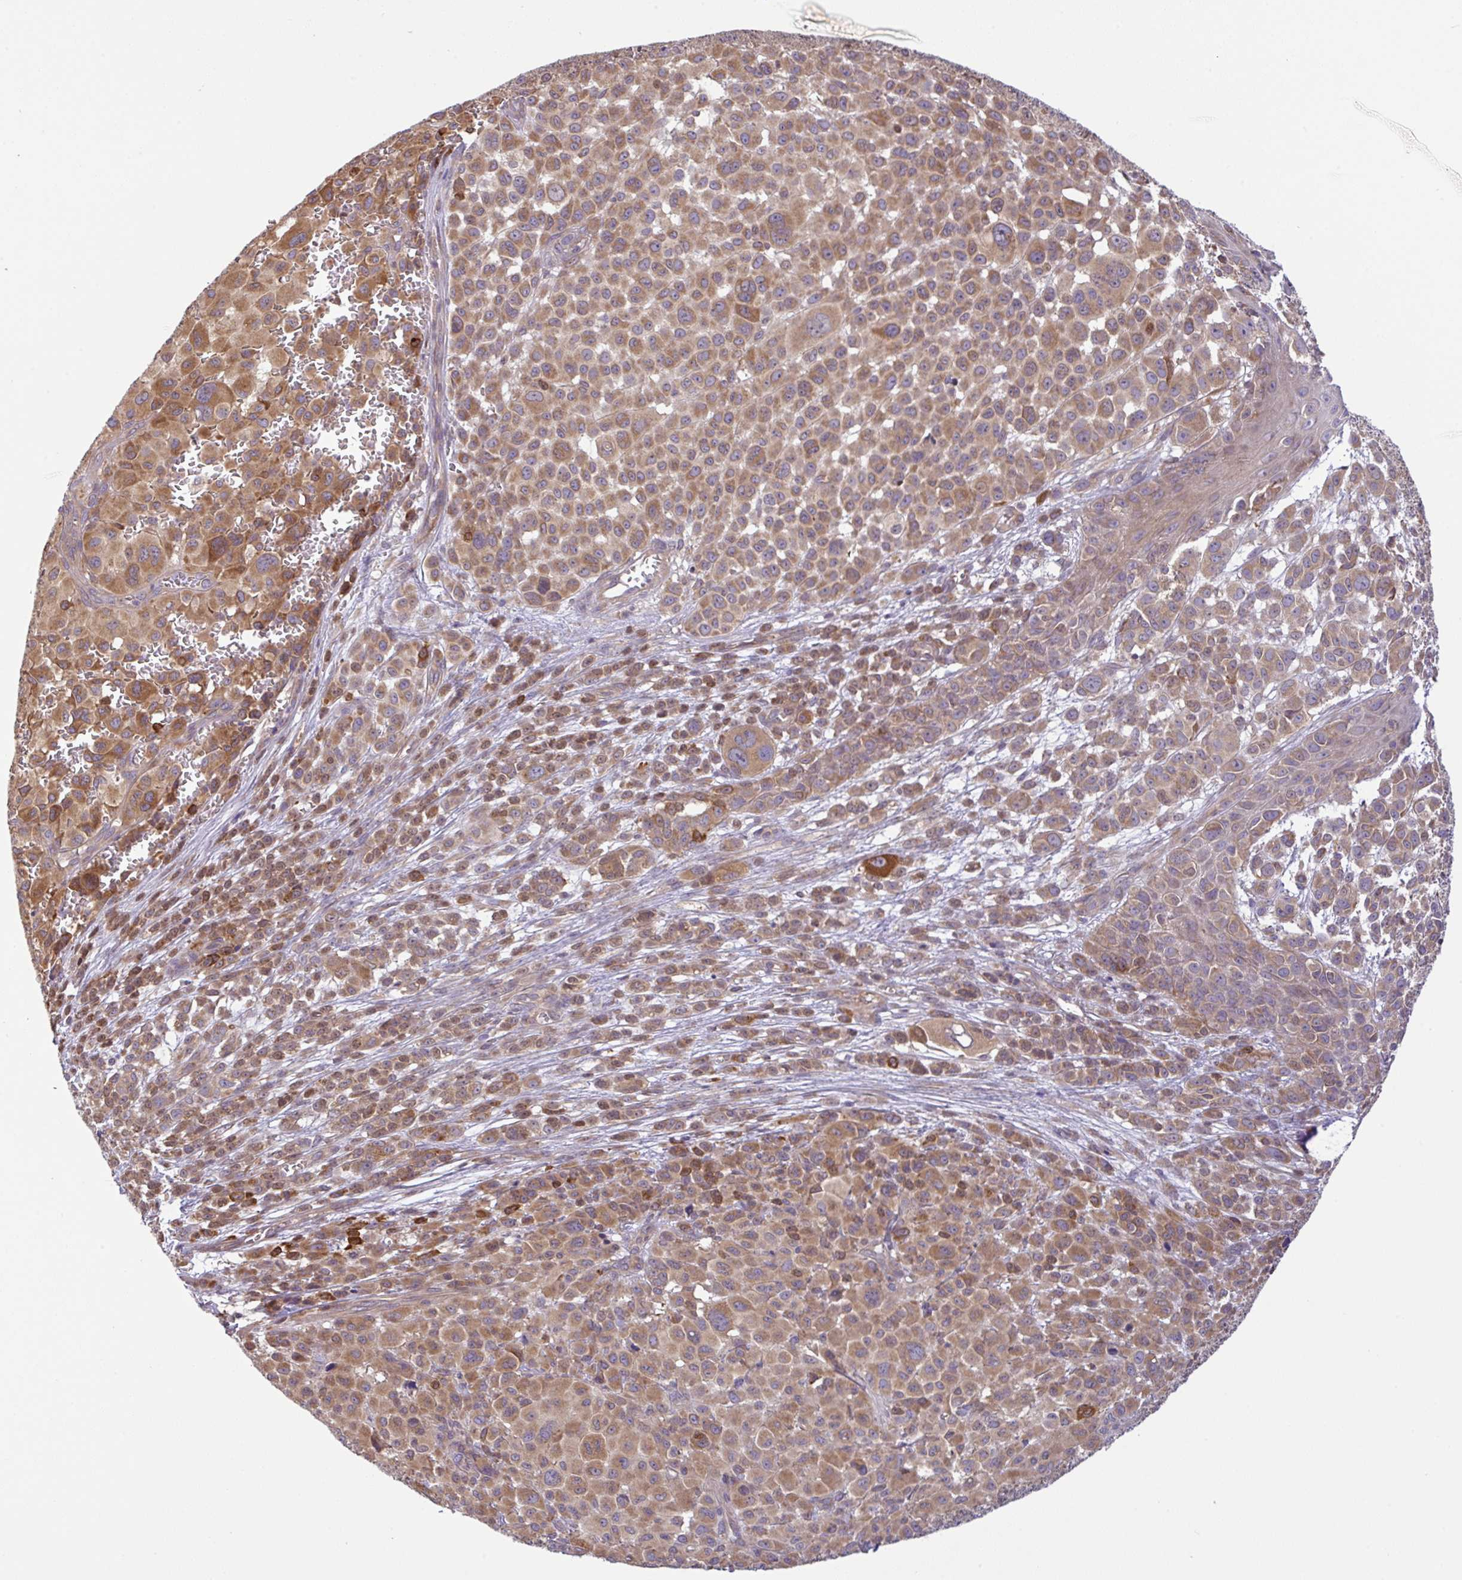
{"staining": {"intensity": "moderate", "quantity": ">75%", "location": "cytoplasmic/membranous"}, "tissue": "melanoma", "cell_type": "Tumor cells", "image_type": "cancer", "snomed": [{"axis": "morphology", "description": "Malignant melanoma, NOS"}, {"axis": "topography", "description": "Skin"}], "caption": "Immunohistochemistry (DAB (3,3'-diaminobenzidine)) staining of melanoma displays moderate cytoplasmic/membranous protein expression in about >75% of tumor cells. The protein of interest is stained brown, and the nuclei are stained in blue (DAB (3,3'-diaminobenzidine) IHC with brightfield microscopy, high magnification).", "gene": "UBE4A", "patient": {"sex": "female", "age": 74}}